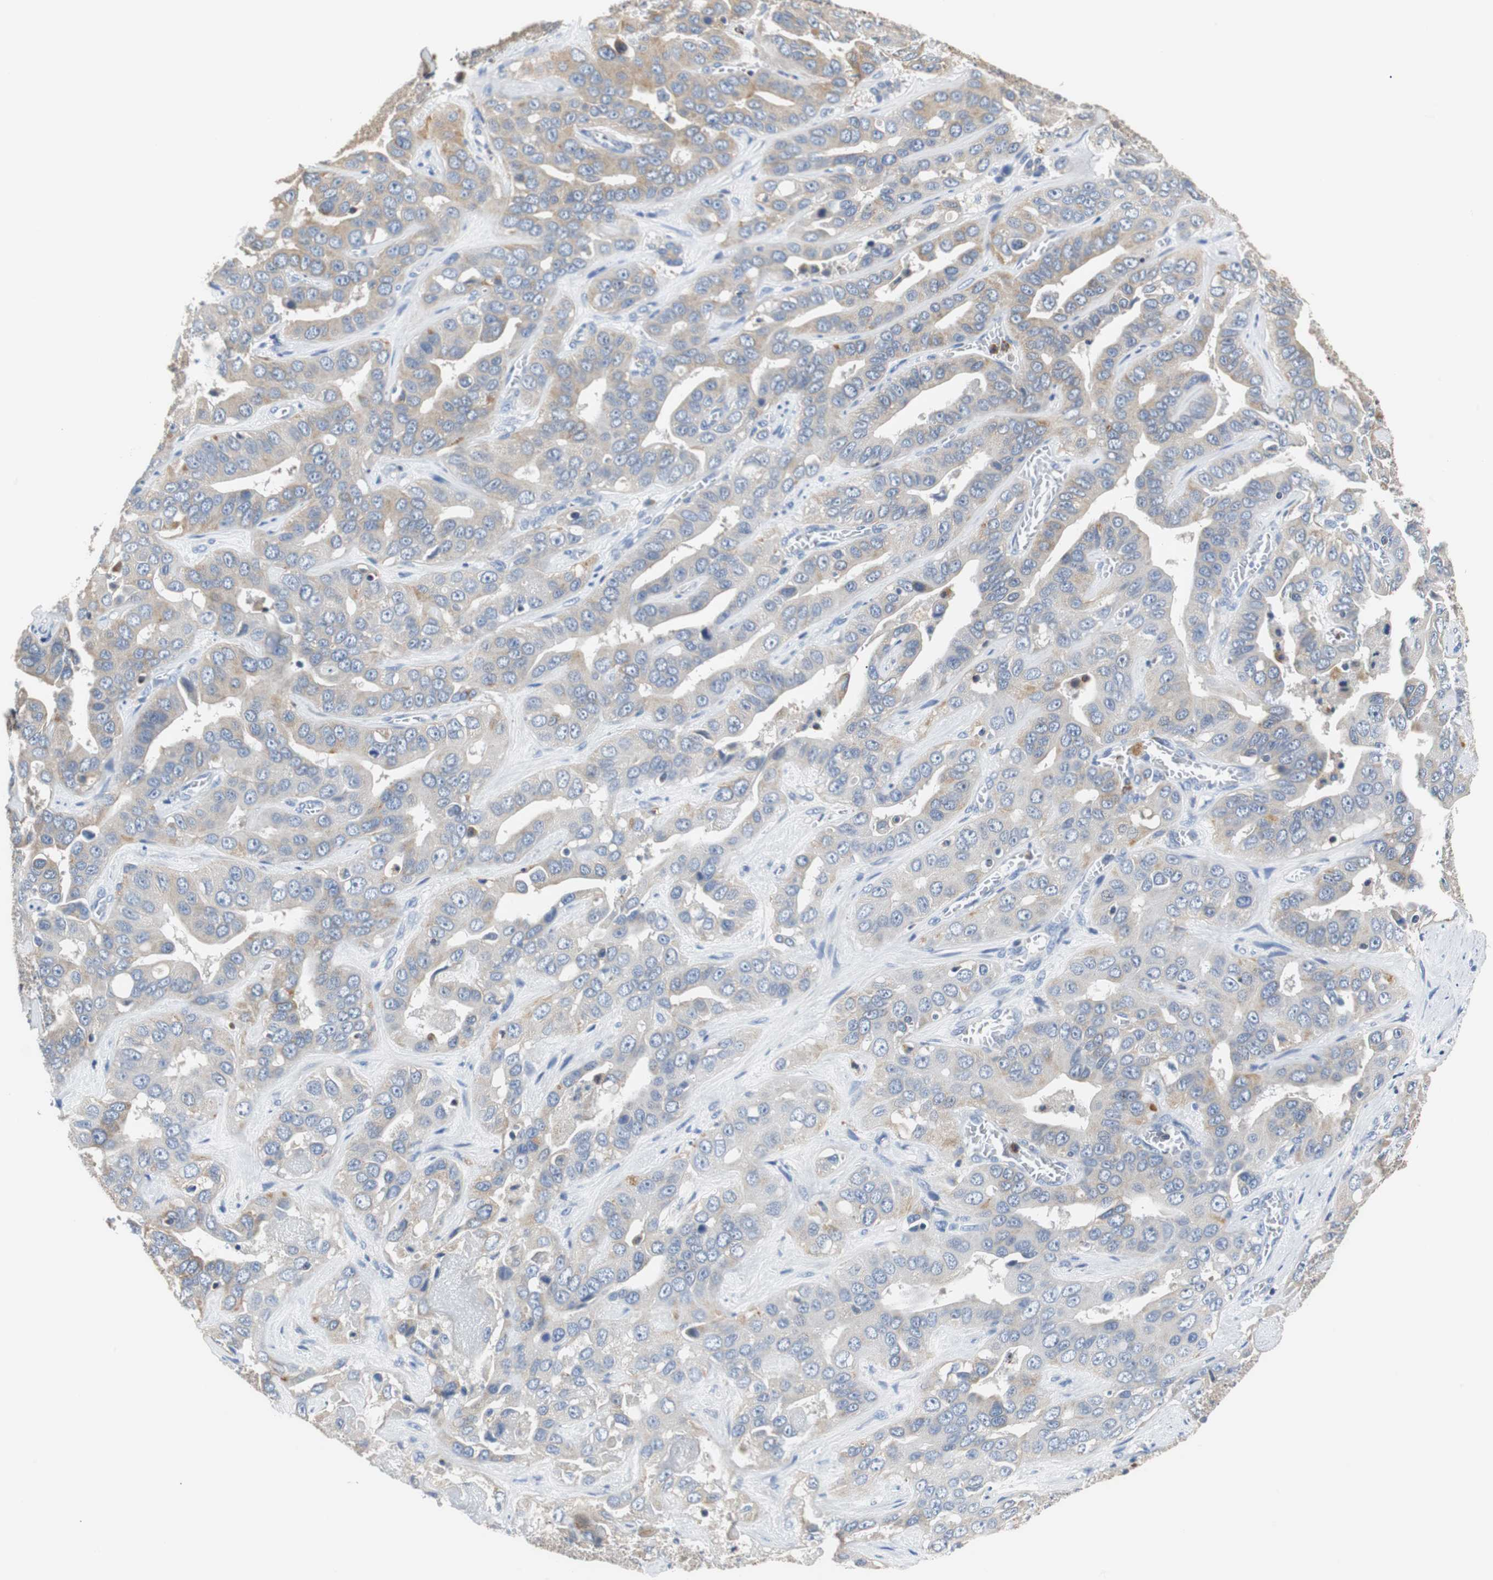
{"staining": {"intensity": "moderate", "quantity": "25%-75%", "location": "cytoplasmic/membranous"}, "tissue": "liver cancer", "cell_type": "Tumor cells", "image_type": "cancer", "snomed": [{"axis": "morphology", "description": "Cholangiocarcinoma"}, {"axis": "topography", "description": "Liver"}], "caption": "Approximately 25%-75% of tumor cells in human cholangiocarcinoma (liver) demonstrate moderate cytoplasmic/membranous protein staining as visualized by brown immunohistochemical staining.", "gene": "VAMP8", "patient": {"sex": "female", "age": 52}}